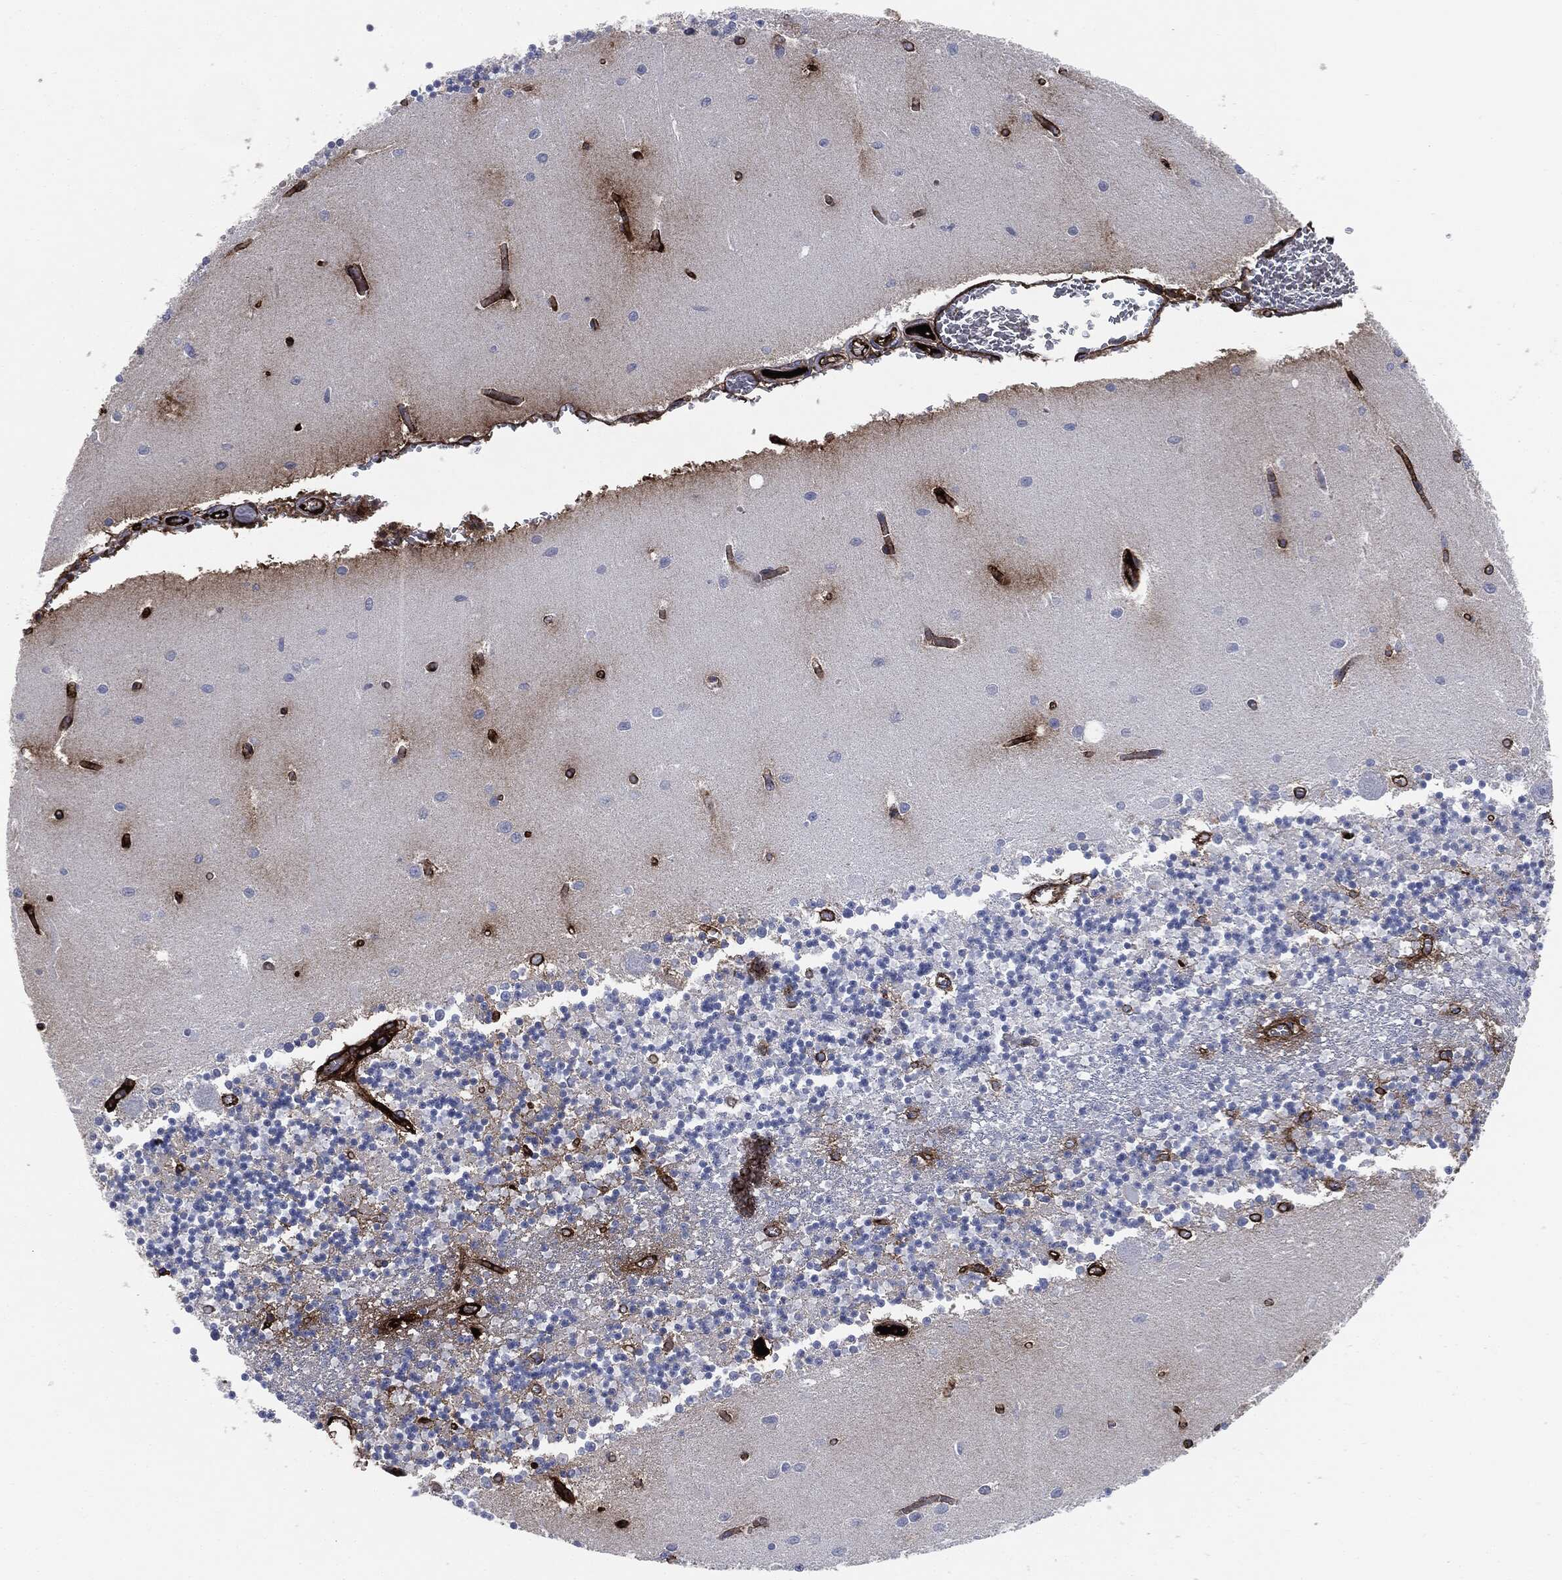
{"staining": {"intensity": "negative", "quantity": "none", "location": "none"}, "tissue": "cerebellum", "cell_type": "Cells in granular layer", "image_type": "normal", "snomed": [{"axis": "morphology", "description": "Normal tissue, NOS"}, {"axis": "topography", "description": "Cerebellum"}], "caption": "Immunohistochemistry micrograph of unremarkable cerebellum: cerebellum stained with DAB shows no significant protein expression in cells in granular layer.", "gene": "APOB", "patient": {"sex": "female", "age": 64}}